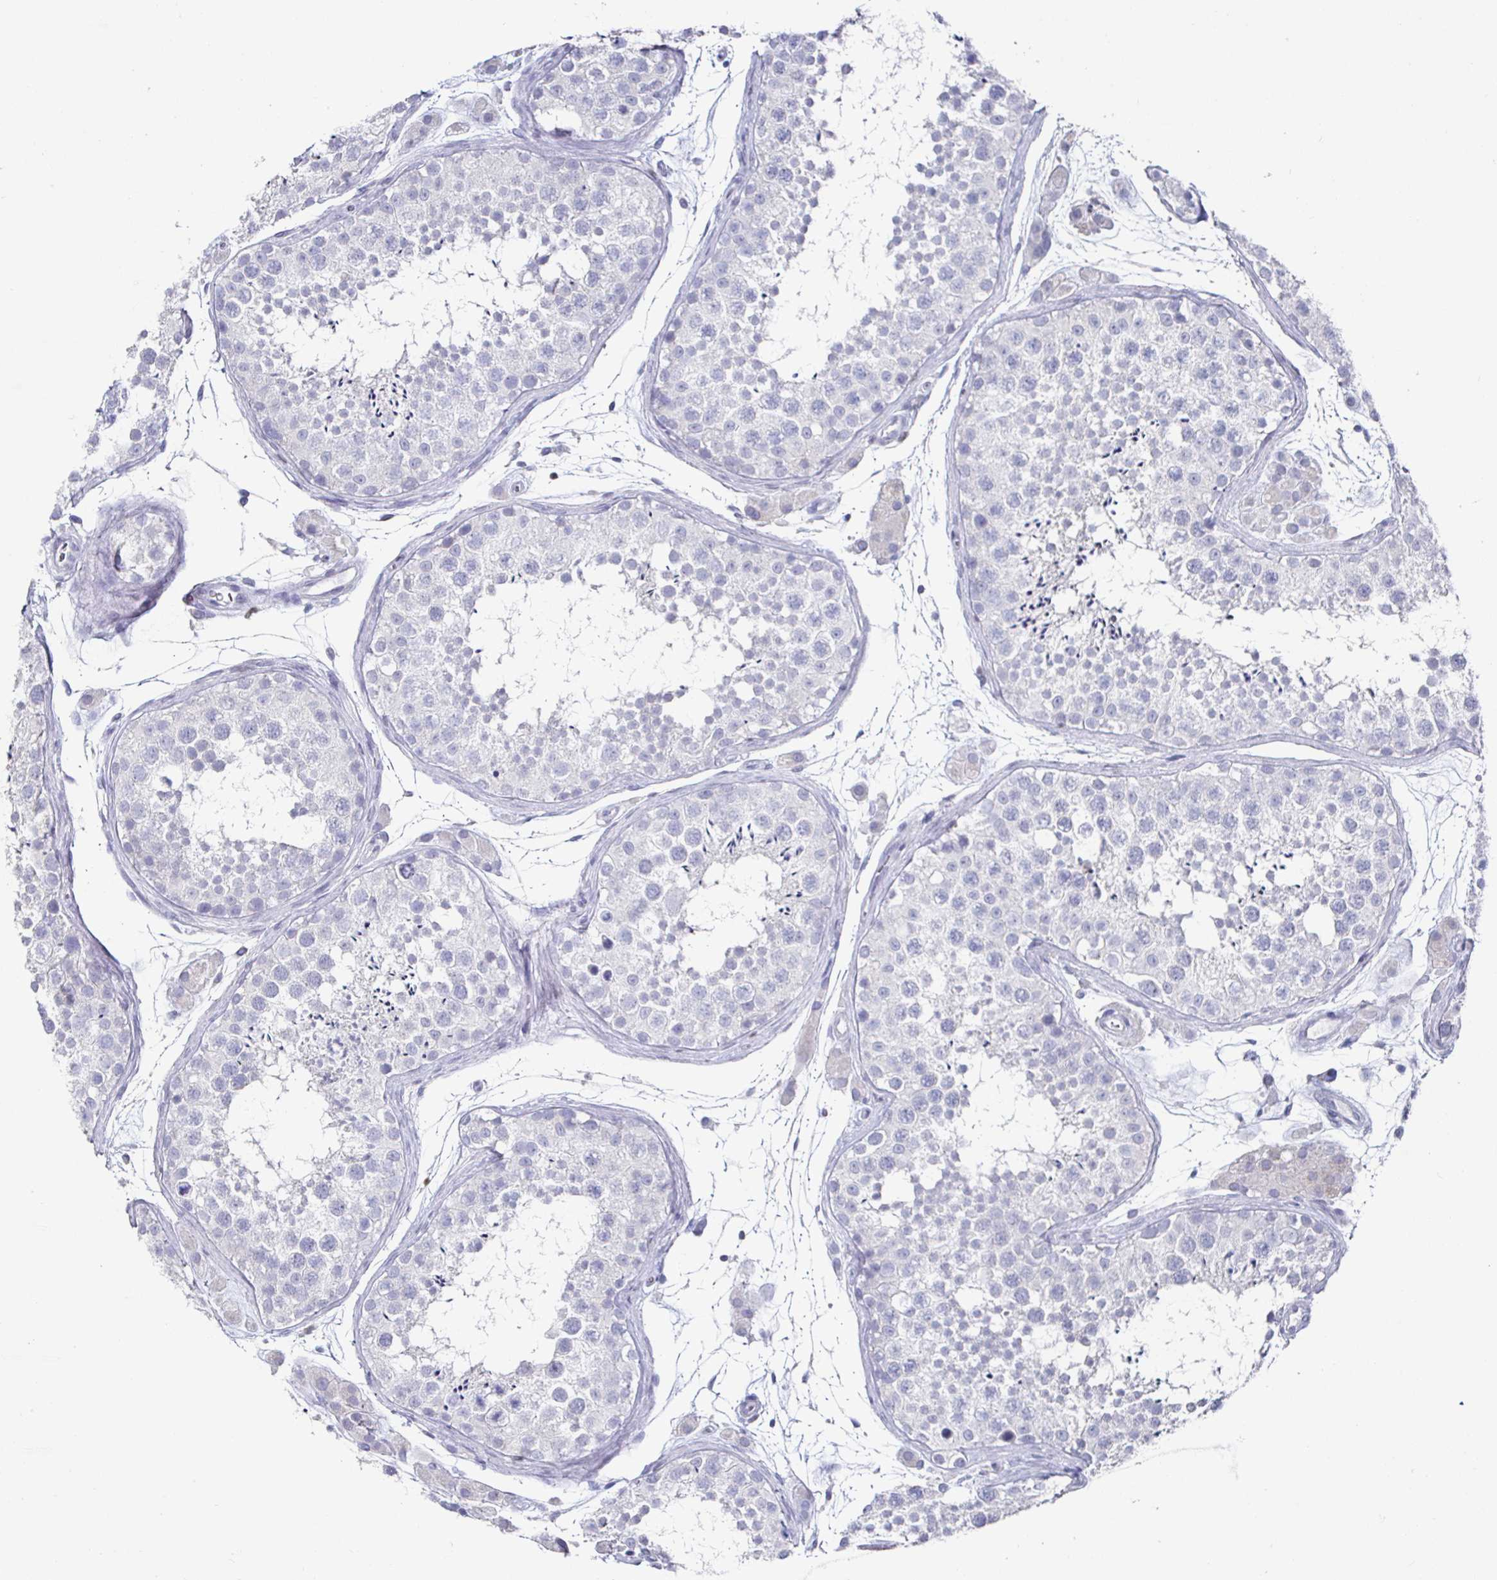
{"staining": {"intensity": "negative", "quantity": "none", "location": "none"}, "tissue": "testis", "cell_type": "Cells in seminiferous ducts", "image_type": "normal", "snomed": [{"axis": "morphology", "description": "Normal tissue, NOS"}, {"axis": "topography", "description": "Testis"}], "caption": "Testis stained for a protein using immunohistochemistry (IHC) displays no expression cells in seminiferous ducts.", "gene": "RUNX2", "patient": {"sex": "male", "age": 41}}